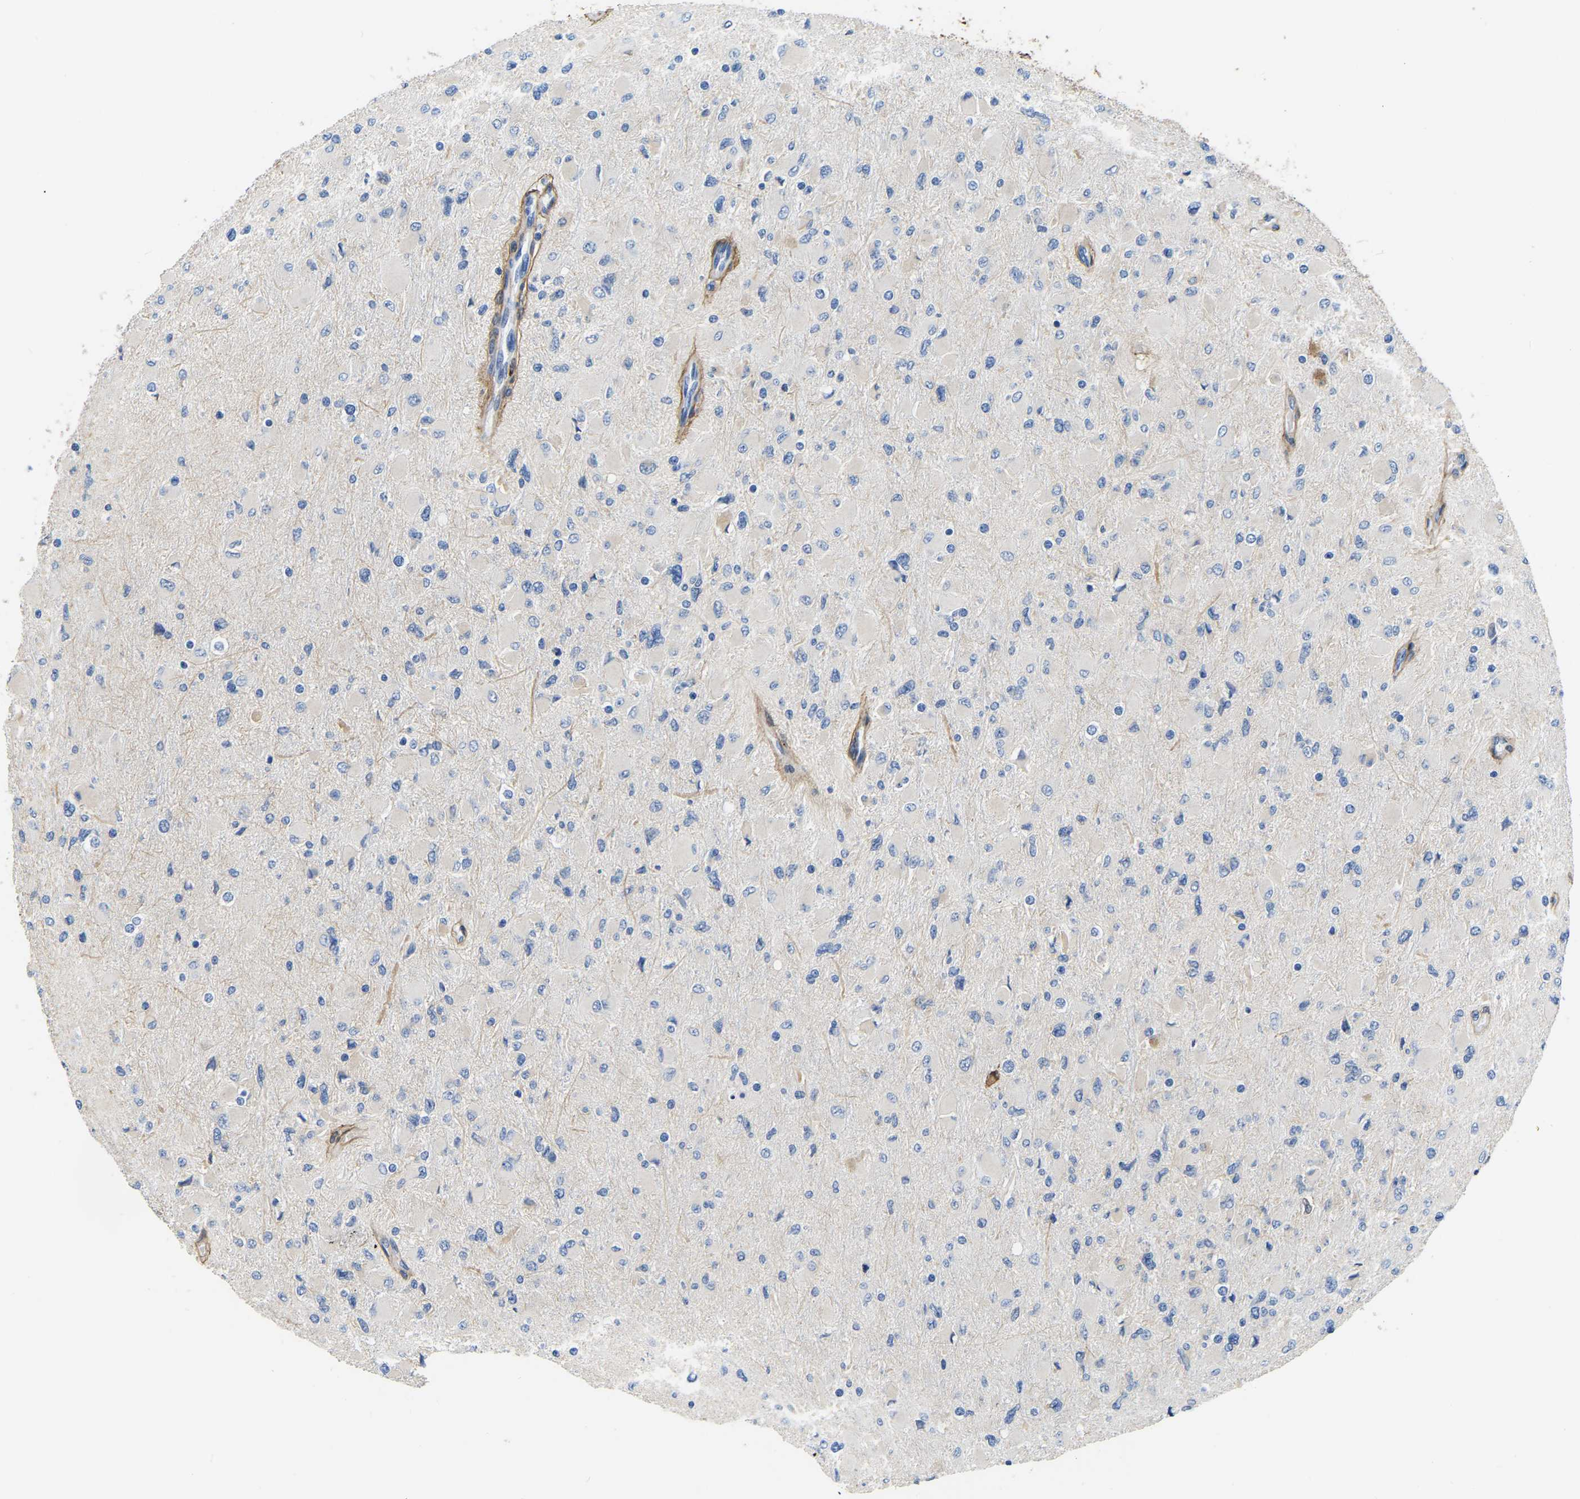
{"staining": {"intensity": "negative", "quantity": "none", "location": "none"}, "tissue": "glioma", "cell_type": "Tumor cells", "image_type": "cancer", "snomed": [{"axis": "morphology", "description": "Glioma, malignant, High grade"}, {"axis": "topography", "description": "Cerebral cortex"}], "caption": "The IHC image has no significant staining in tumor cells of glioma tissue.", "gene": "COL6A1", "patient": {"sex": "female", "age": 36}}